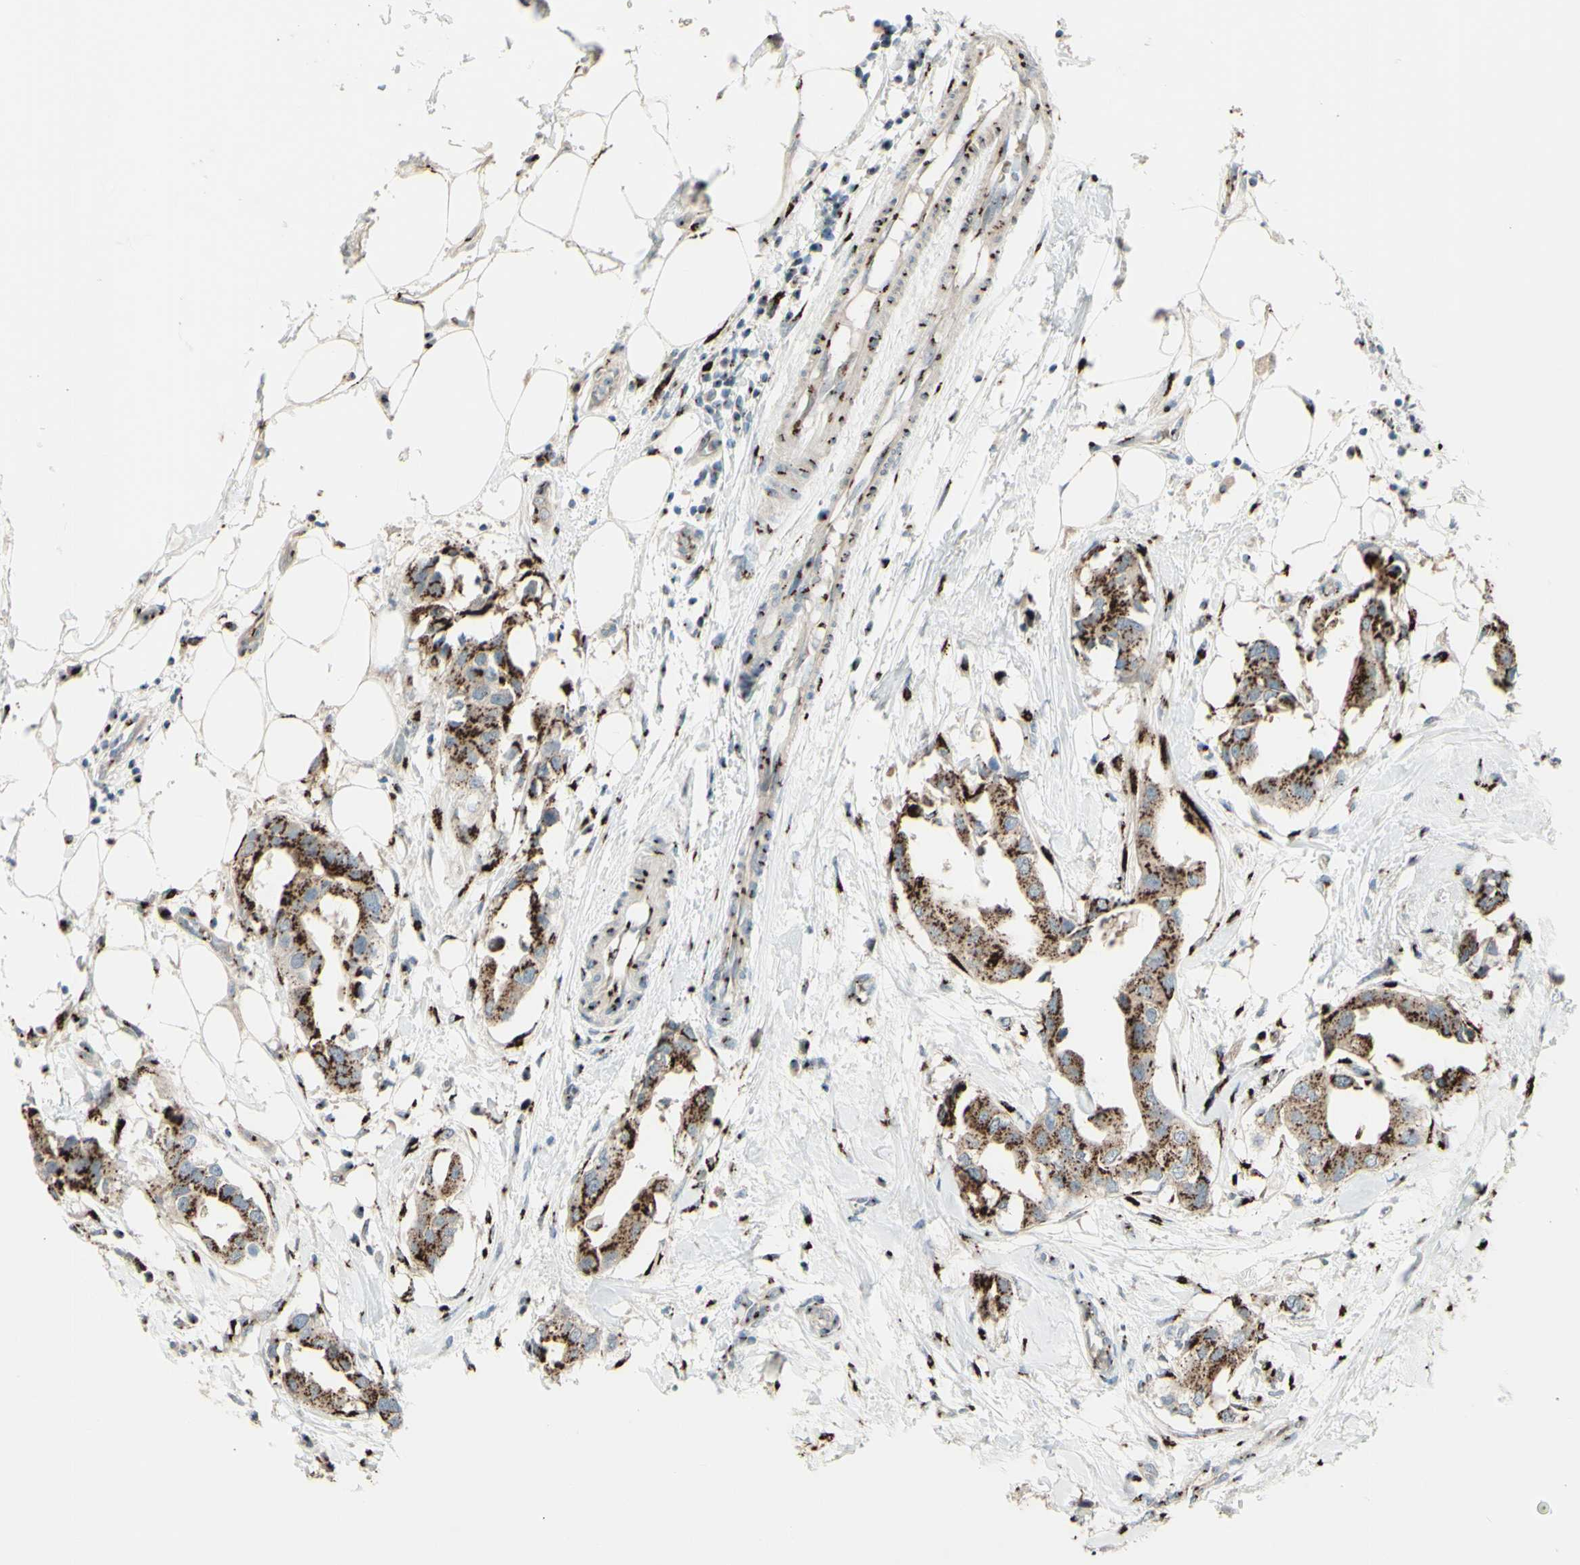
{"staining": {"intensity": "moderate", "quantity": ">75%", "location": "cytoplasmic/membranous"}, "tissue": "breast cancer", "cell_type": "Tumor cells", "image_type": "cancer", "snomed": [{"axis": "morphology", "description": "Duct carcinoma"}, {"axis": "topography", "description": "Breast"}], "caption": "Moderate cytoplasmic/membranous positivity for a protein is identified in about >75% of tumor cells of breast intraductal carcinoma using immunohistochemistry (IHC).", "gene": "BPNT2", "patient": {"sex": "female", "age": 40}}